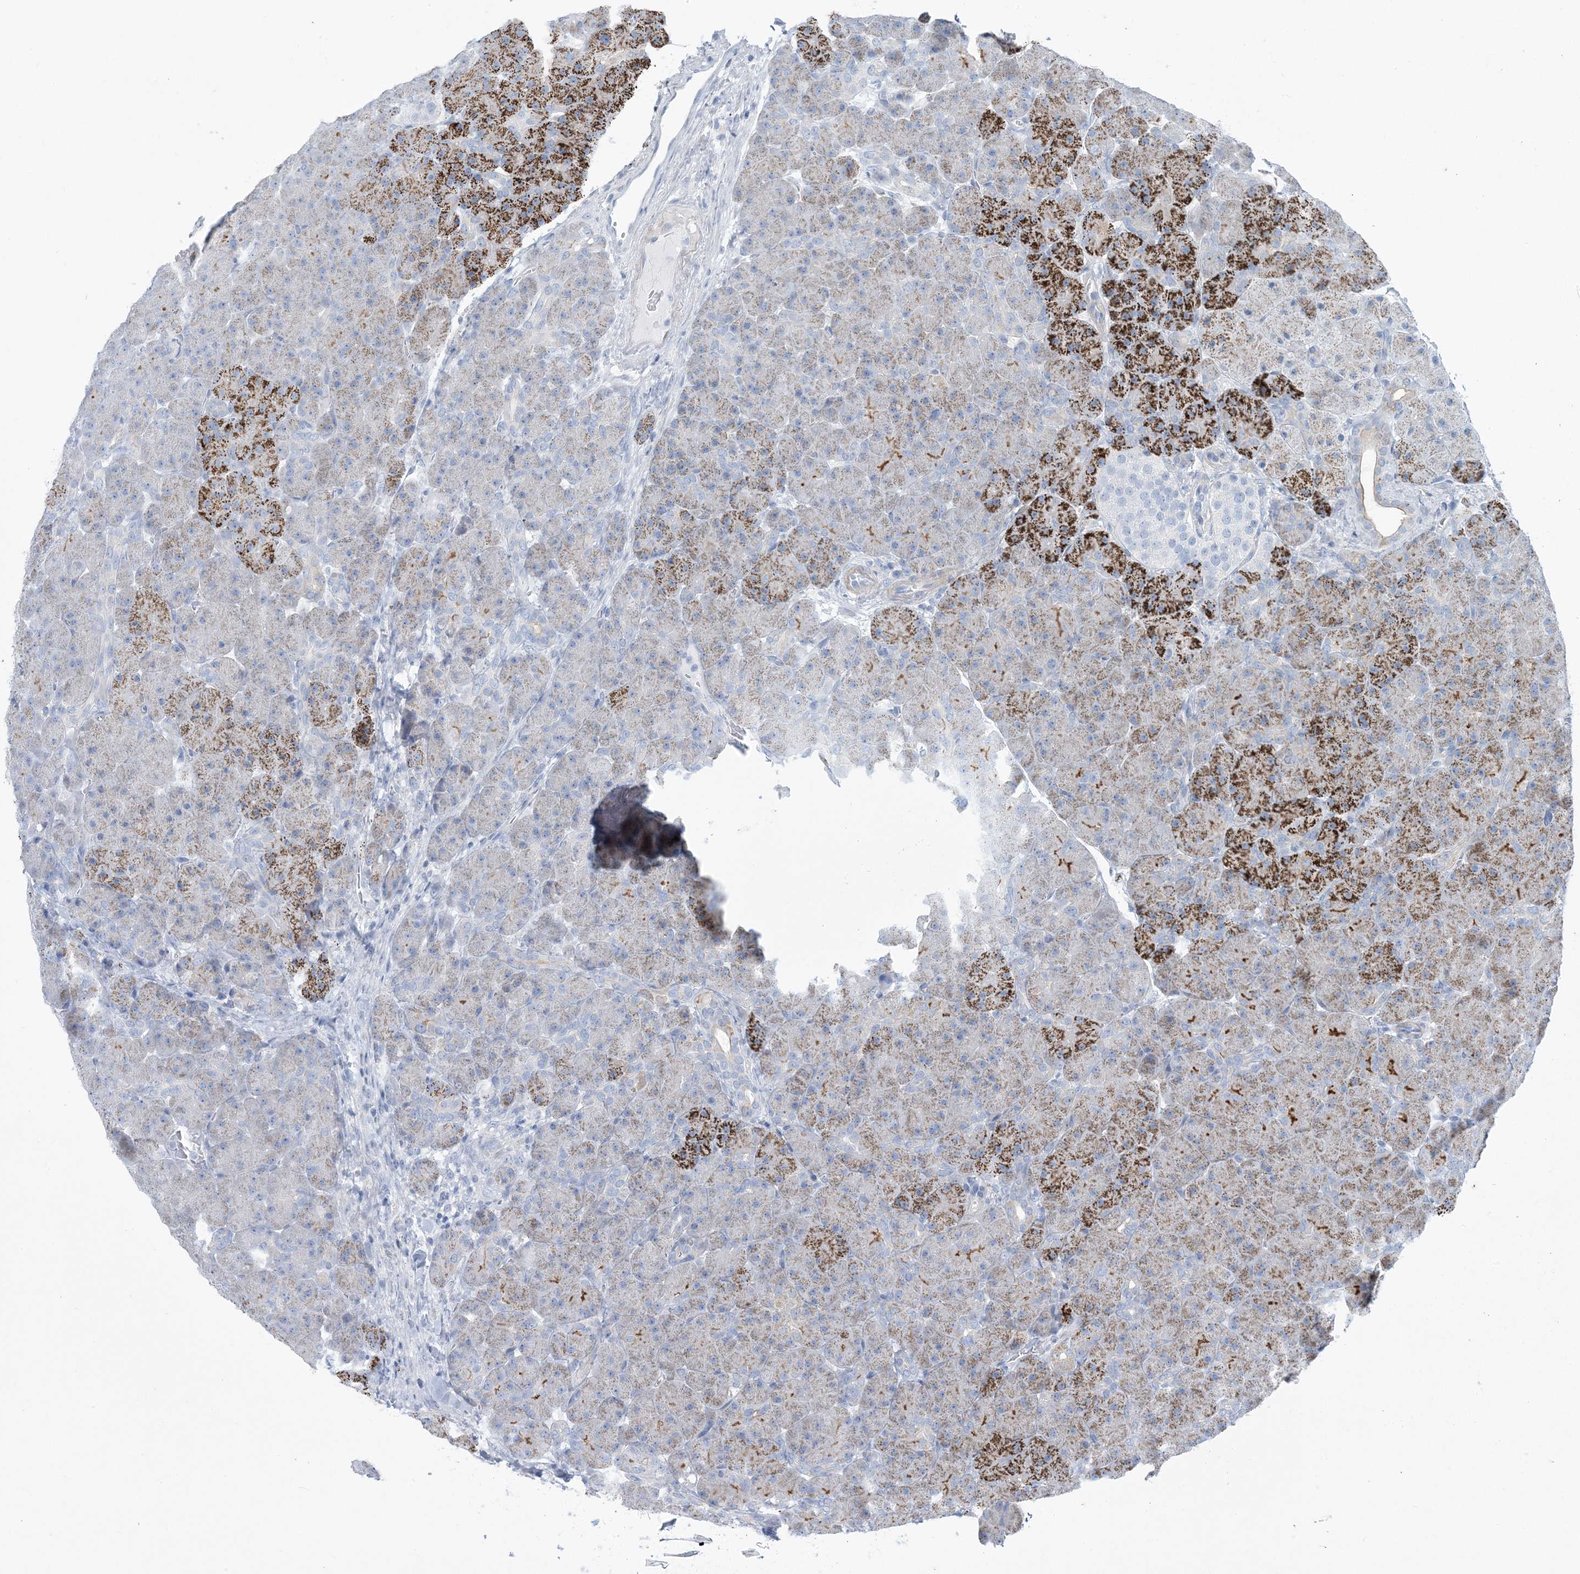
{"staining": {"intensity": "strong", "quantity": "25%-75%", "location": "cytoplasmic/membranous"}, "tissue": "pancreas", "cell_type": "Exocrine glandular cells", "image_type": "normal", "snomed": [{"axis": "morphology", "description": "Normal tissue, NOS"}, {"axis": "topography", "description": "Pancreas"}], "caption": "Pancreas was stained to show a protein in brown. There is high levels of strong cytoplasmic/membranous expression in approximately 25%-75% of exocrine glandular cells.", "gene": "MOXD1", "patient": {"sex": "male", "age": 66}}